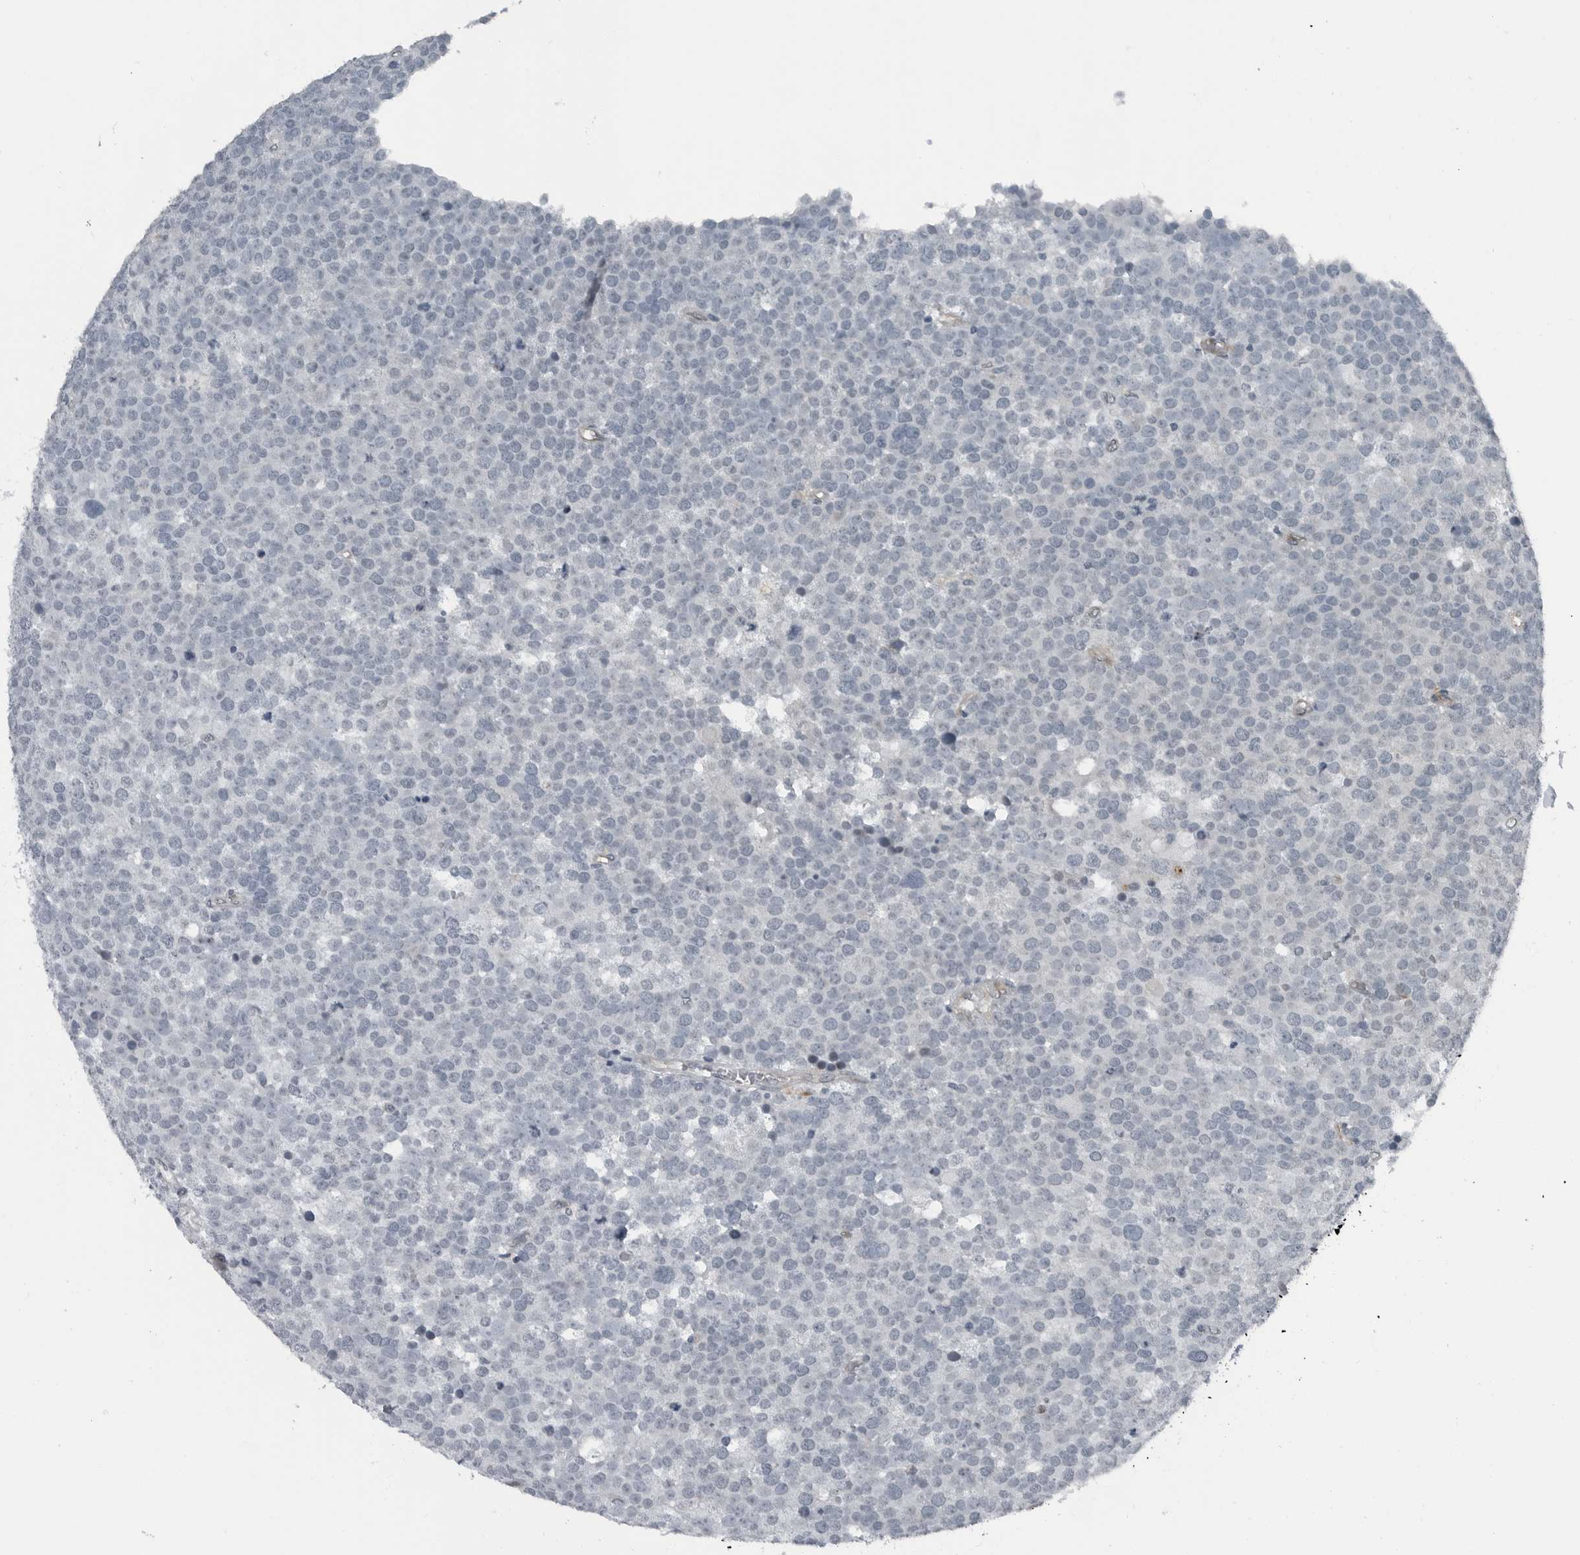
{"staining": {"intensity": "negative", "quantity": "none", "location": "none"}, "tissue": "testis cancer", "cell_type": "Tumor cells", "image_type": "cancer", "snomed": [{"axis": "morphology", "description": "Seminoma, NOS"}, {"axis": "topography", "description": "Testis"}], "caption": "The histopathology image exhibits no significant expression in tumor cells of testis cancer.", "gene": "GAK", "patient": {"sex": "male", "age": 71}}